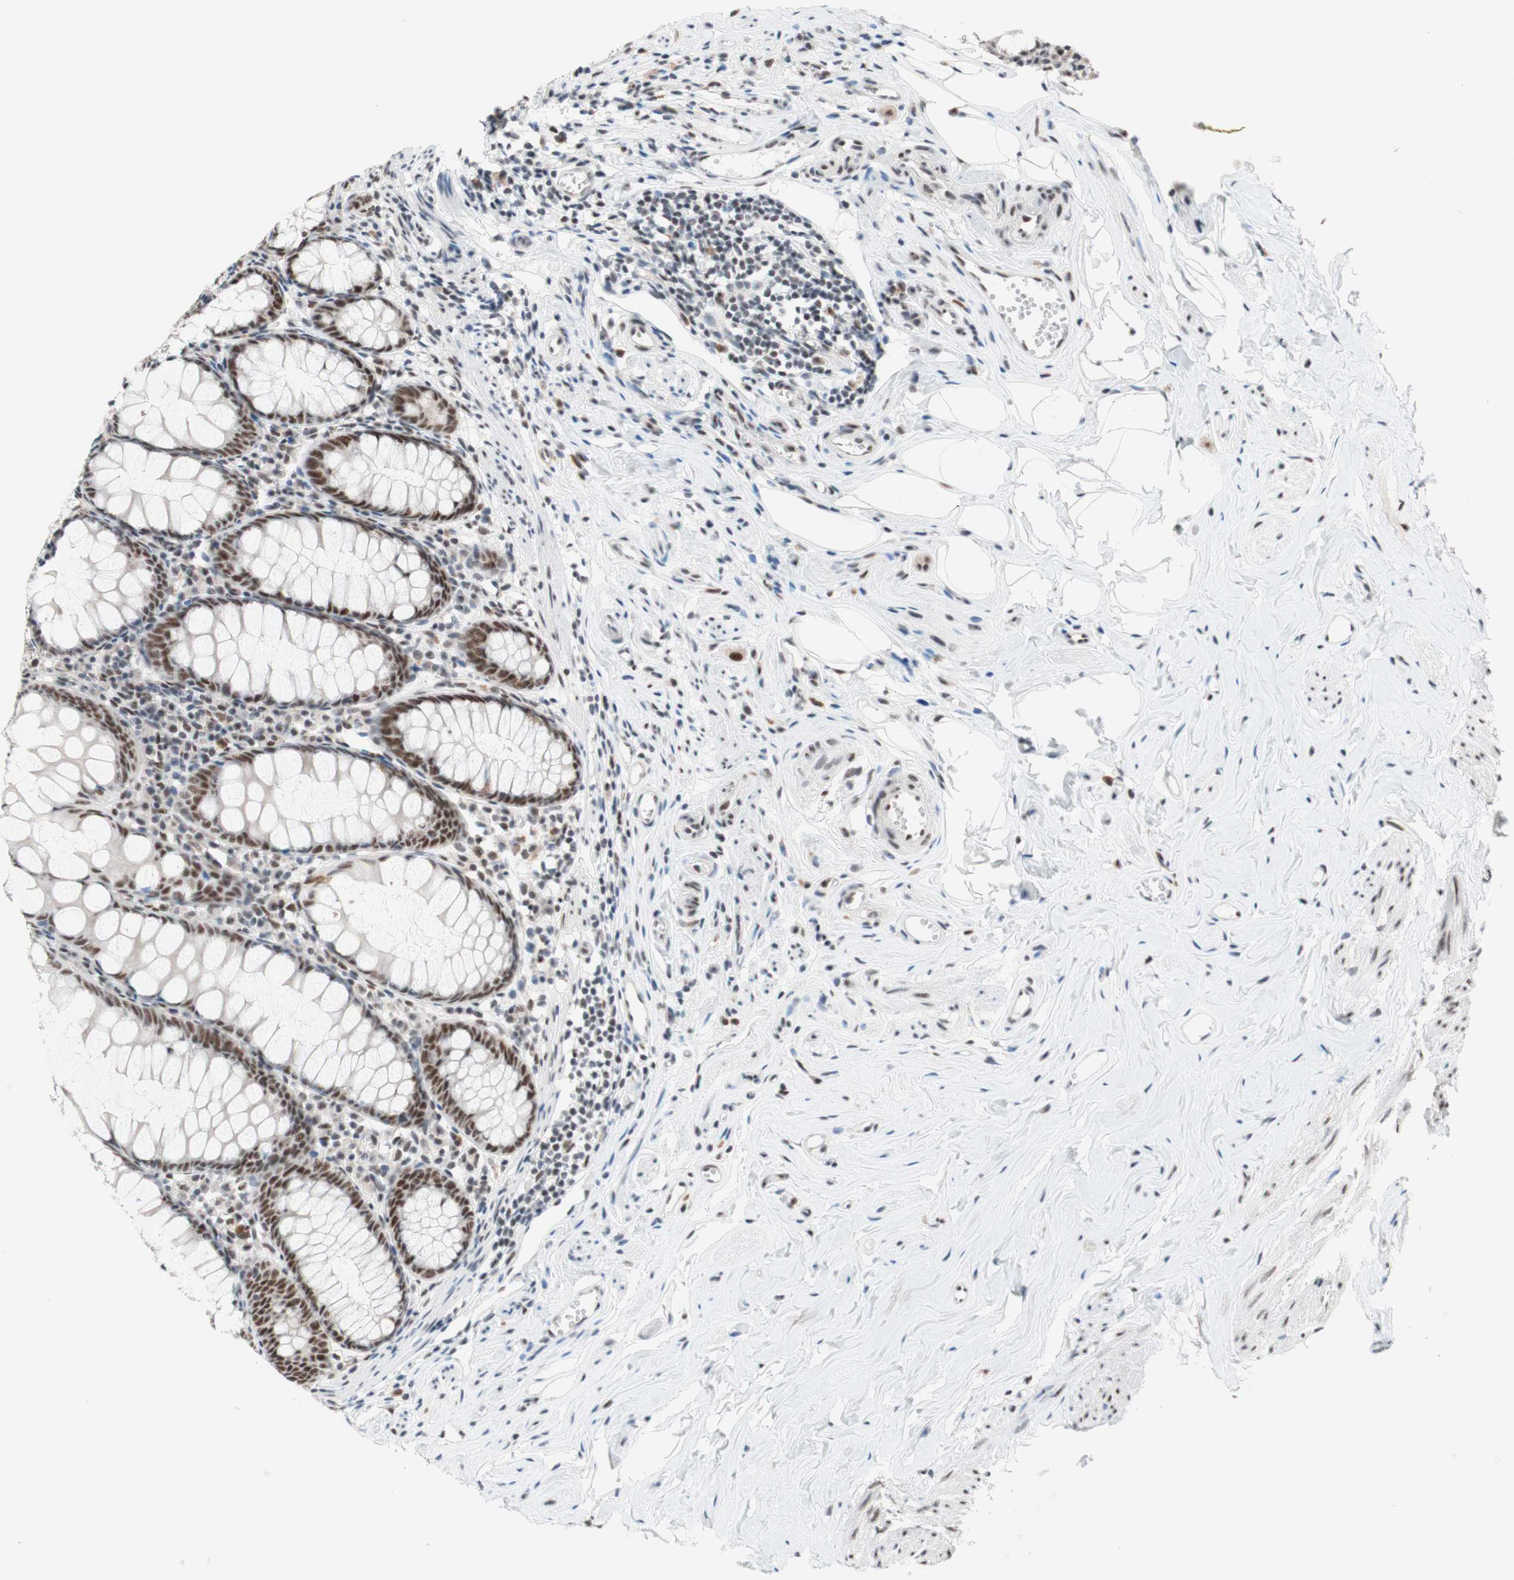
{"staining": {"intensity": "strong", "quantity": ">75%", "location": "nuclear"}, "tissue": "appendix", "cell_type": "Glandular cells", "image_type": "normal", "snomed": [{"axis": "morphology", "description": "Normal tissue, NOS"}, {"axis": "topography", "description": "Appendix"}], "caption": "This micrograph displays unremarkable appendix stained with IHC to label a protein in brown. The nuclear of glandular cells show strong positivity for the protein. Nuclei are counter-stained blue.", "gene": "PRPF19", "patient": {"sex": "female", "age": 77}}